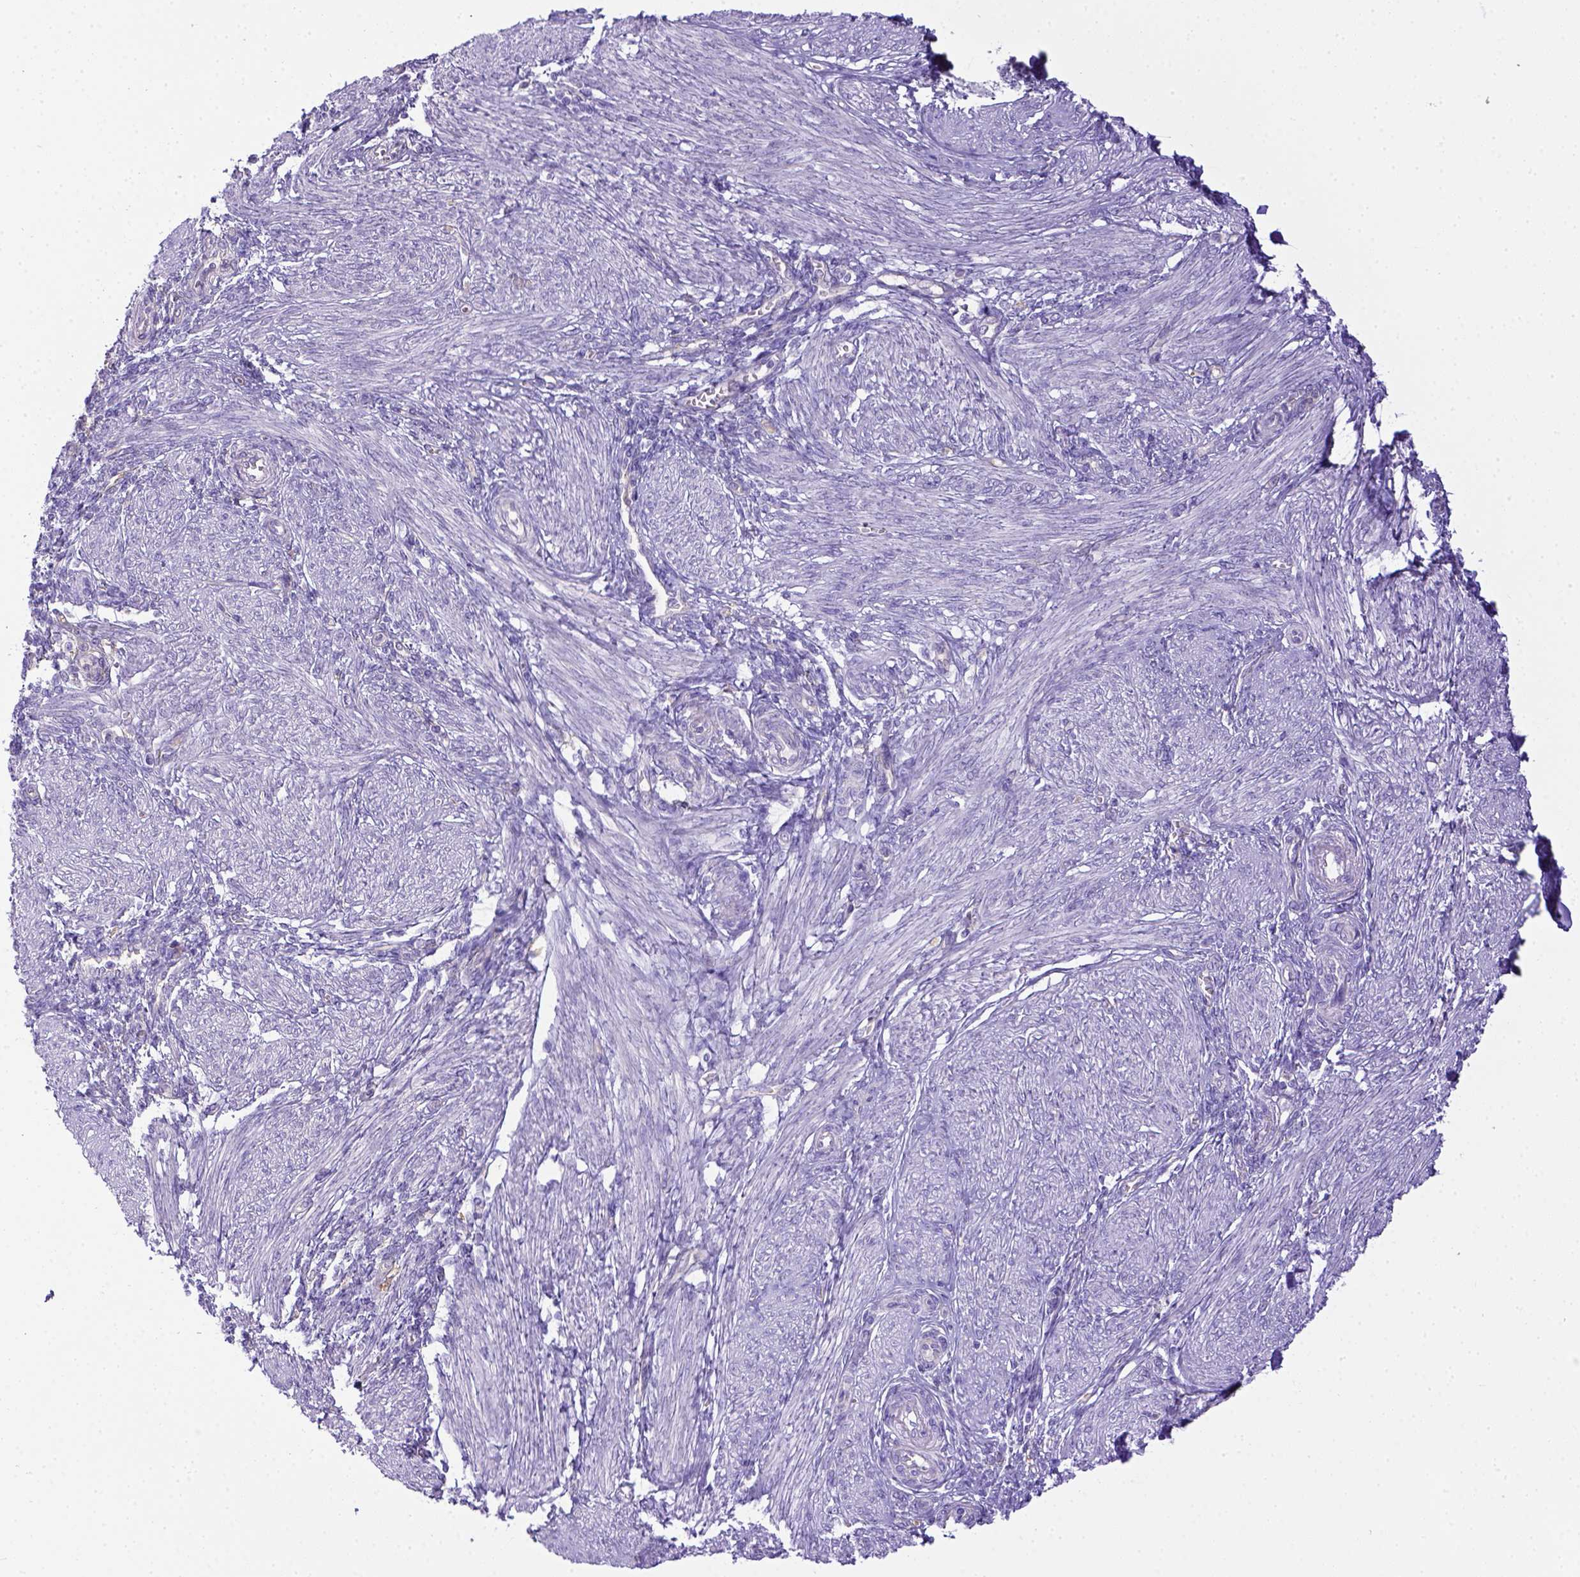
{"staining": {"intensity": "negative", "quantity": "none", "location": "none"}, "tissue": "endometrium", "cell_type": "Cells in endometrial stroma", "image_type": "normal", "snomed": [{"axis": "morphology", "description": "Normal tissue, NOS"}, {"axis": "topography", "description": "Endometrium"}], "caption": "High power microscopy histopathology image of an IHC image of normal endometrium, revealing no significant expression in cells in endometrial stroma. (DAB (3,3'-diaminobenzidine) IHC, high magnification).", "gene": "CD40", "patient": {"sex": "female", "age": 42}}